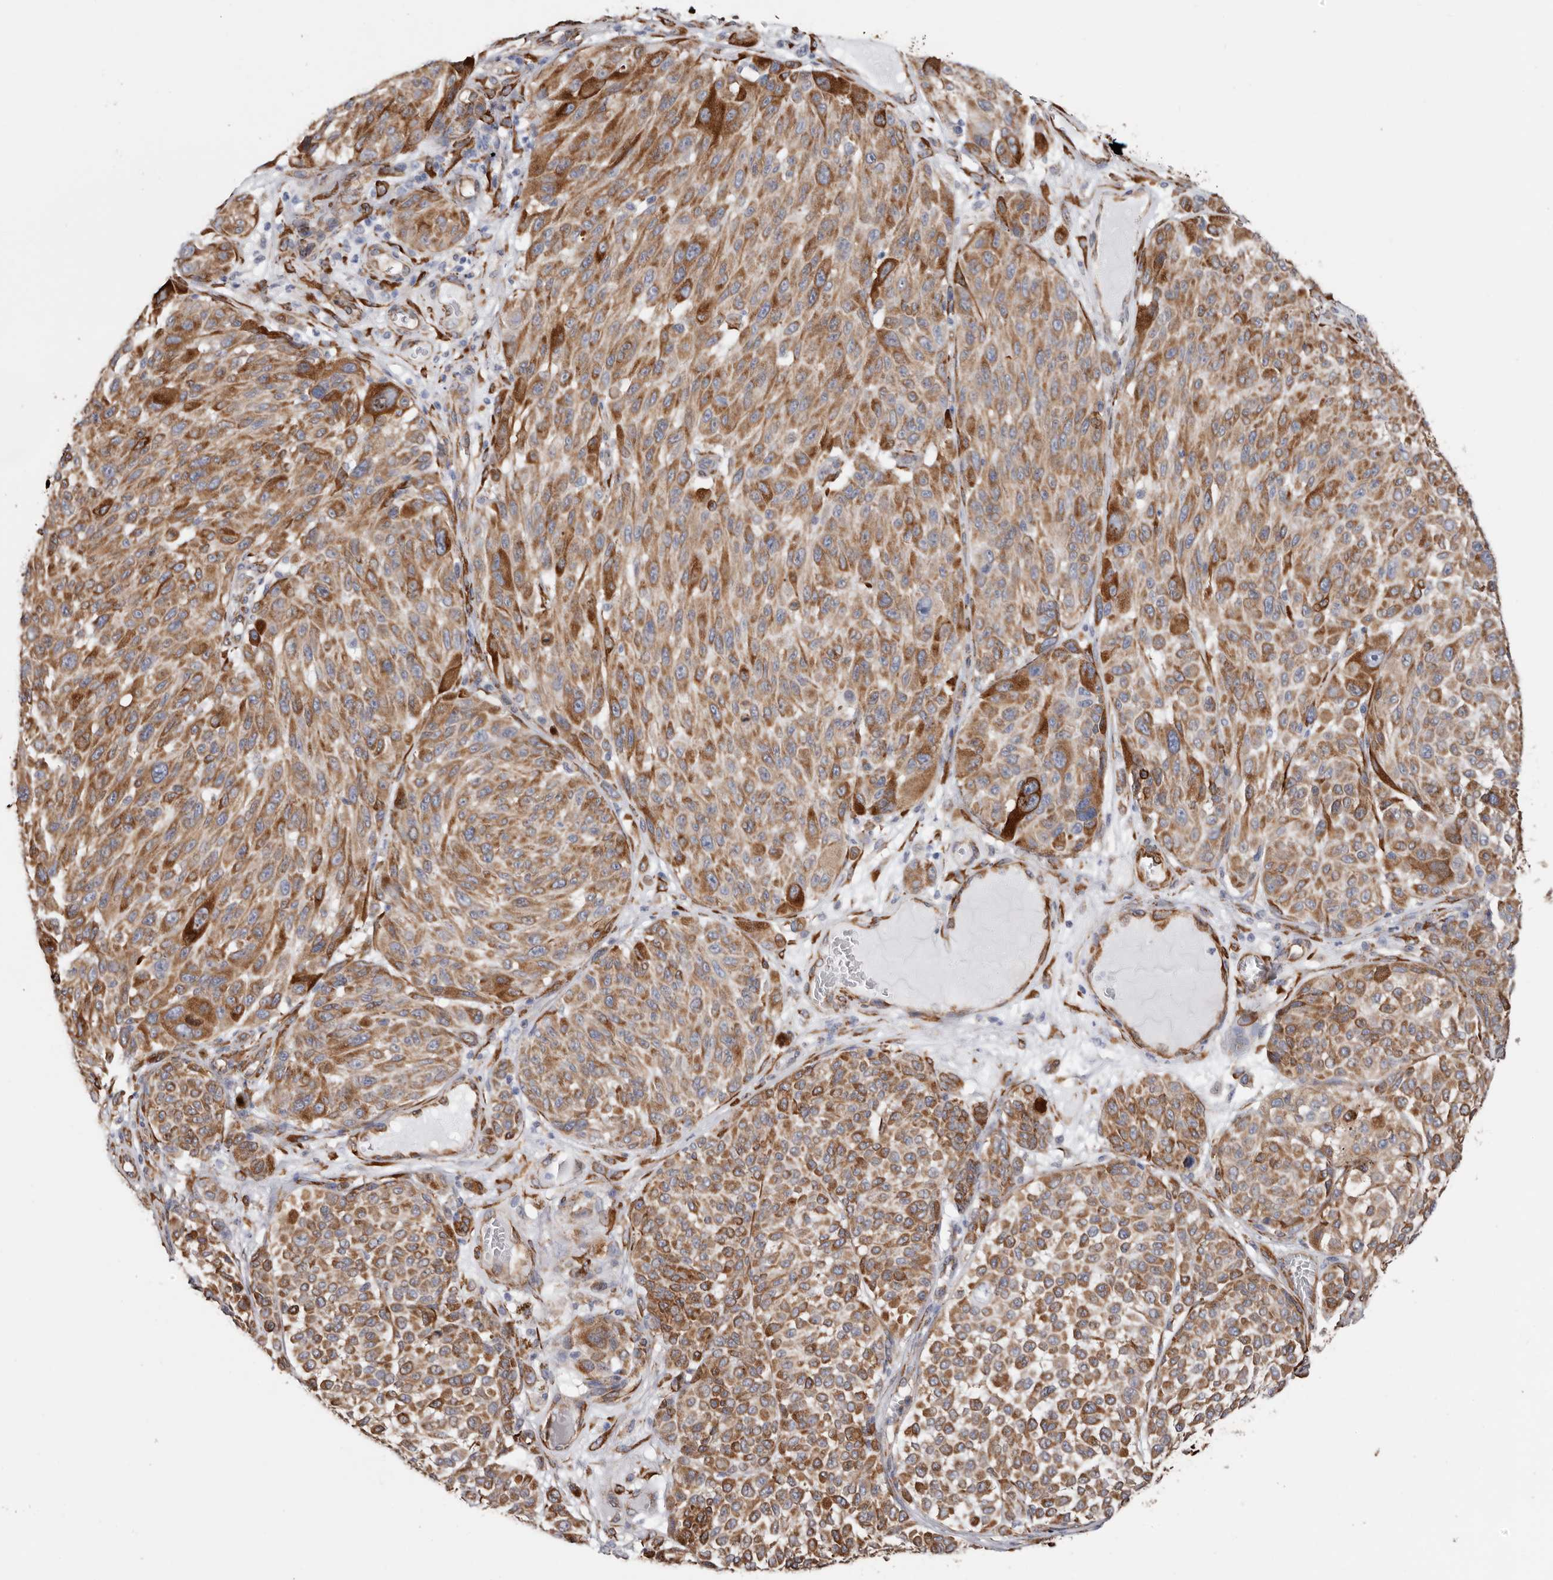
{"staining": {"intensity": "moderate", "quantity": ">75%", "location": "cytoplasmic/membranous"}, "tissue": "melanoma", "cell_type": "Tumor cells", "image_type": "cancer", "snomed": [{"axis": "morphology", "description": "Malignant melanoma, NOS"}, {"axis": "topography", "description": "Skin"}], "caption": "Tumor cells reveal moderate cytoplasmic/membranous positivity in about >75% of cells in melanoma.", "gene": "SEMA3E", "patient": {"sex": "male", "age": 83}}